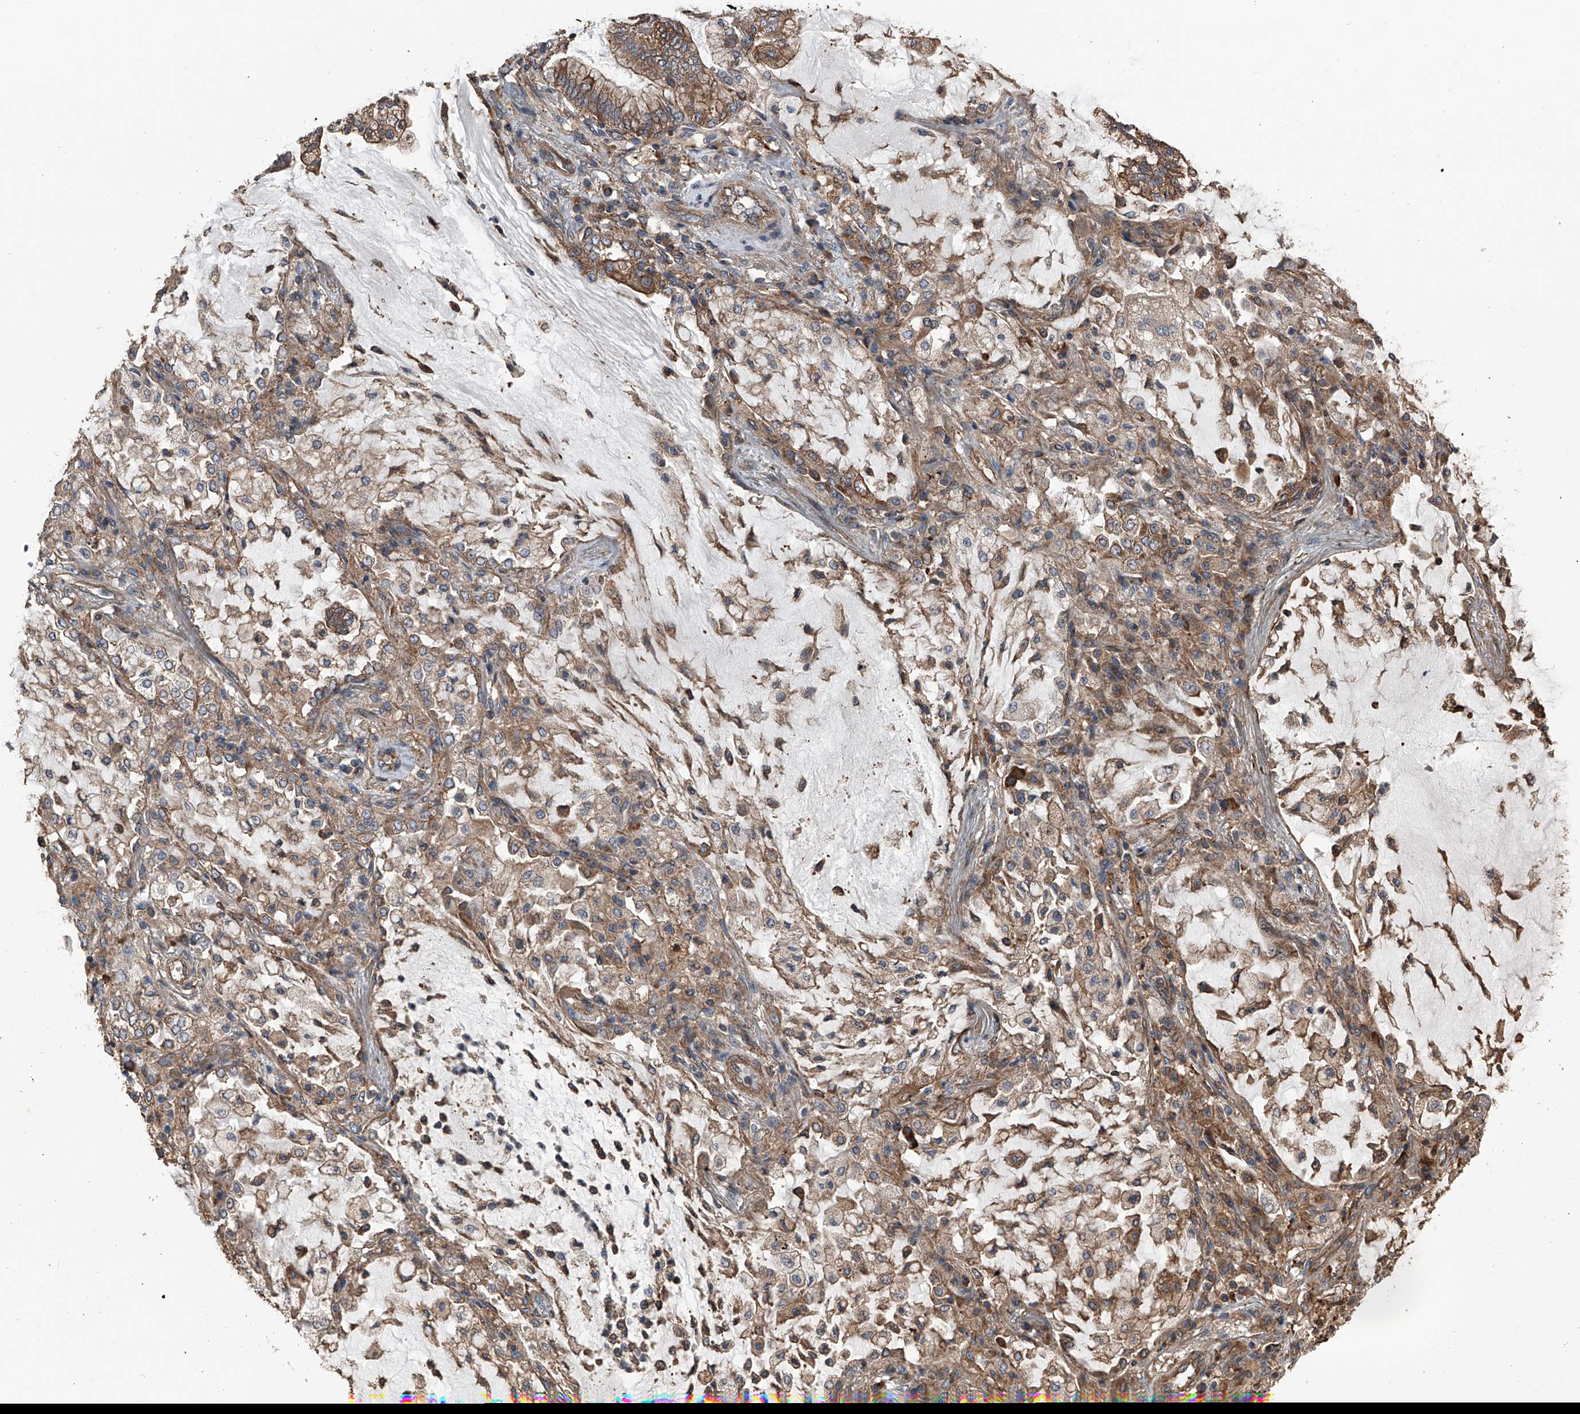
{"staining": {"intensity": "moderate", "quantity": ">75%", "location": "cytoplasmic/membranous"}, "tissue": "lung cancer", "cell_type": "Tumor cells", "image_type": "cancer", "snomed": [{"axis": "morphology", "description": "Adenocarcinoma, NOS"}, {"axis": "topography", "description": "Lung"}], "caption": "Immunohistochemistry staining of lung cancer (adenocarcinoma), which shows medium levels of moderate cytoplasmic/membranous staining in approximately >75% of tumor cells indicating moderate cytoplasmic/membranous protein expression. The staining was performed using DAB (3,3'-diaminobenzidine) (brown) for protein detection and nuclei were counterstained in hematoxylin (blue).", "gene": "KCNJ2", "patient": {"sex": "female", "age": 70}}